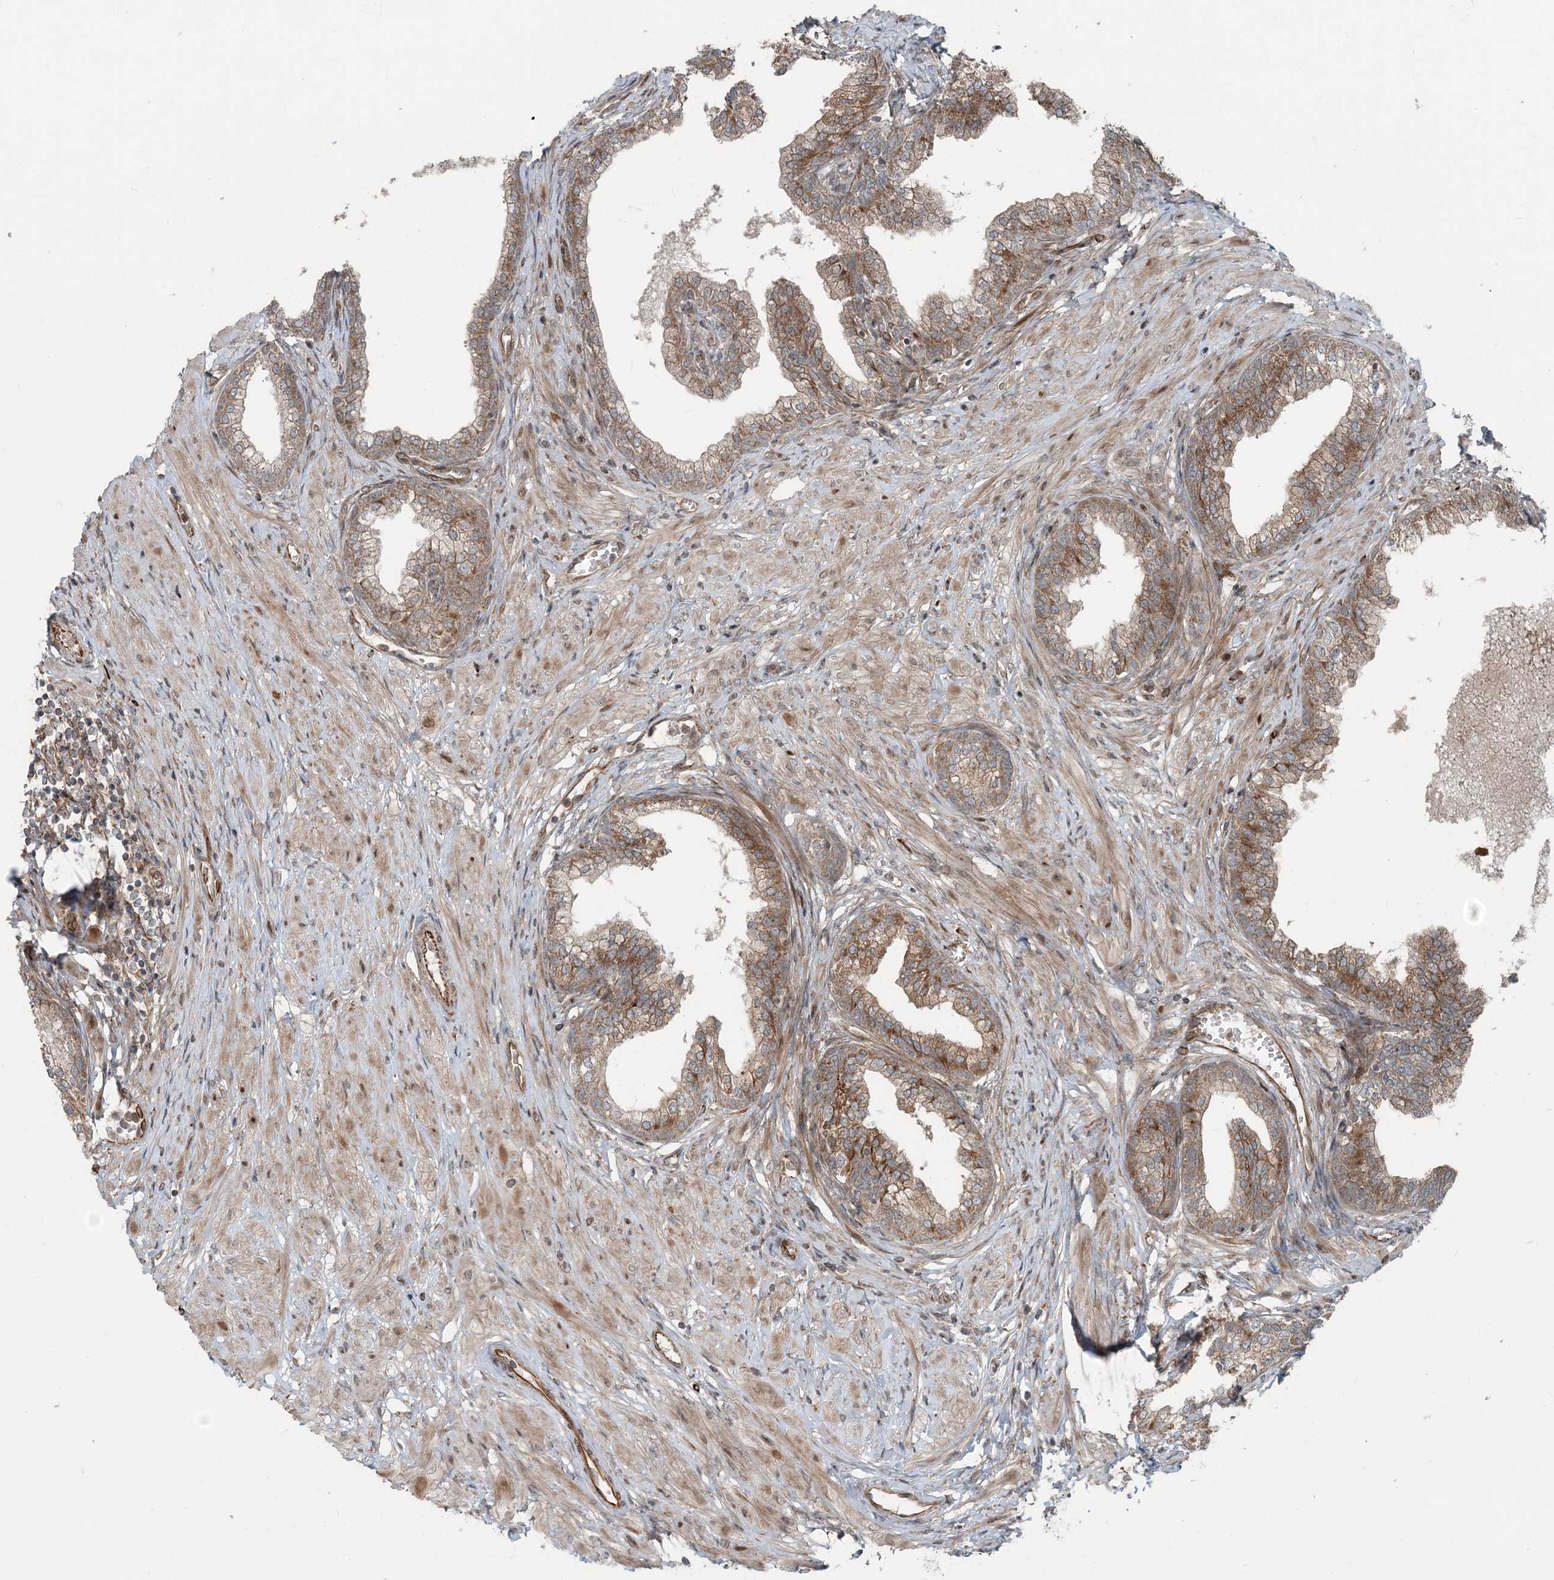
{"staining": {"intensity": "moderate", "quantity": ">75%", "location": "cytoplasmic/membranous"}, "tissue": "prostate", "cell_type": "Glandular cells", "image_type": "normal", "snomed": [{"axis": "morphology", "description": "Normal tissue, NOS"}, {"axis": "morphology", "description": "Urothelial carcinoma, Low grade"}, {"axis": "topography", "description": "Urinary bladder"}, {"axis": "topography", "description": "Prostate"}], "caption": "Glandular cells demonstrate moderate cytoplasmic/membranous expression in approximately >75% of cells in unremarkable prostate.", "gene": "EDEM2", "patient": {"sex": "male", "age": 60}}